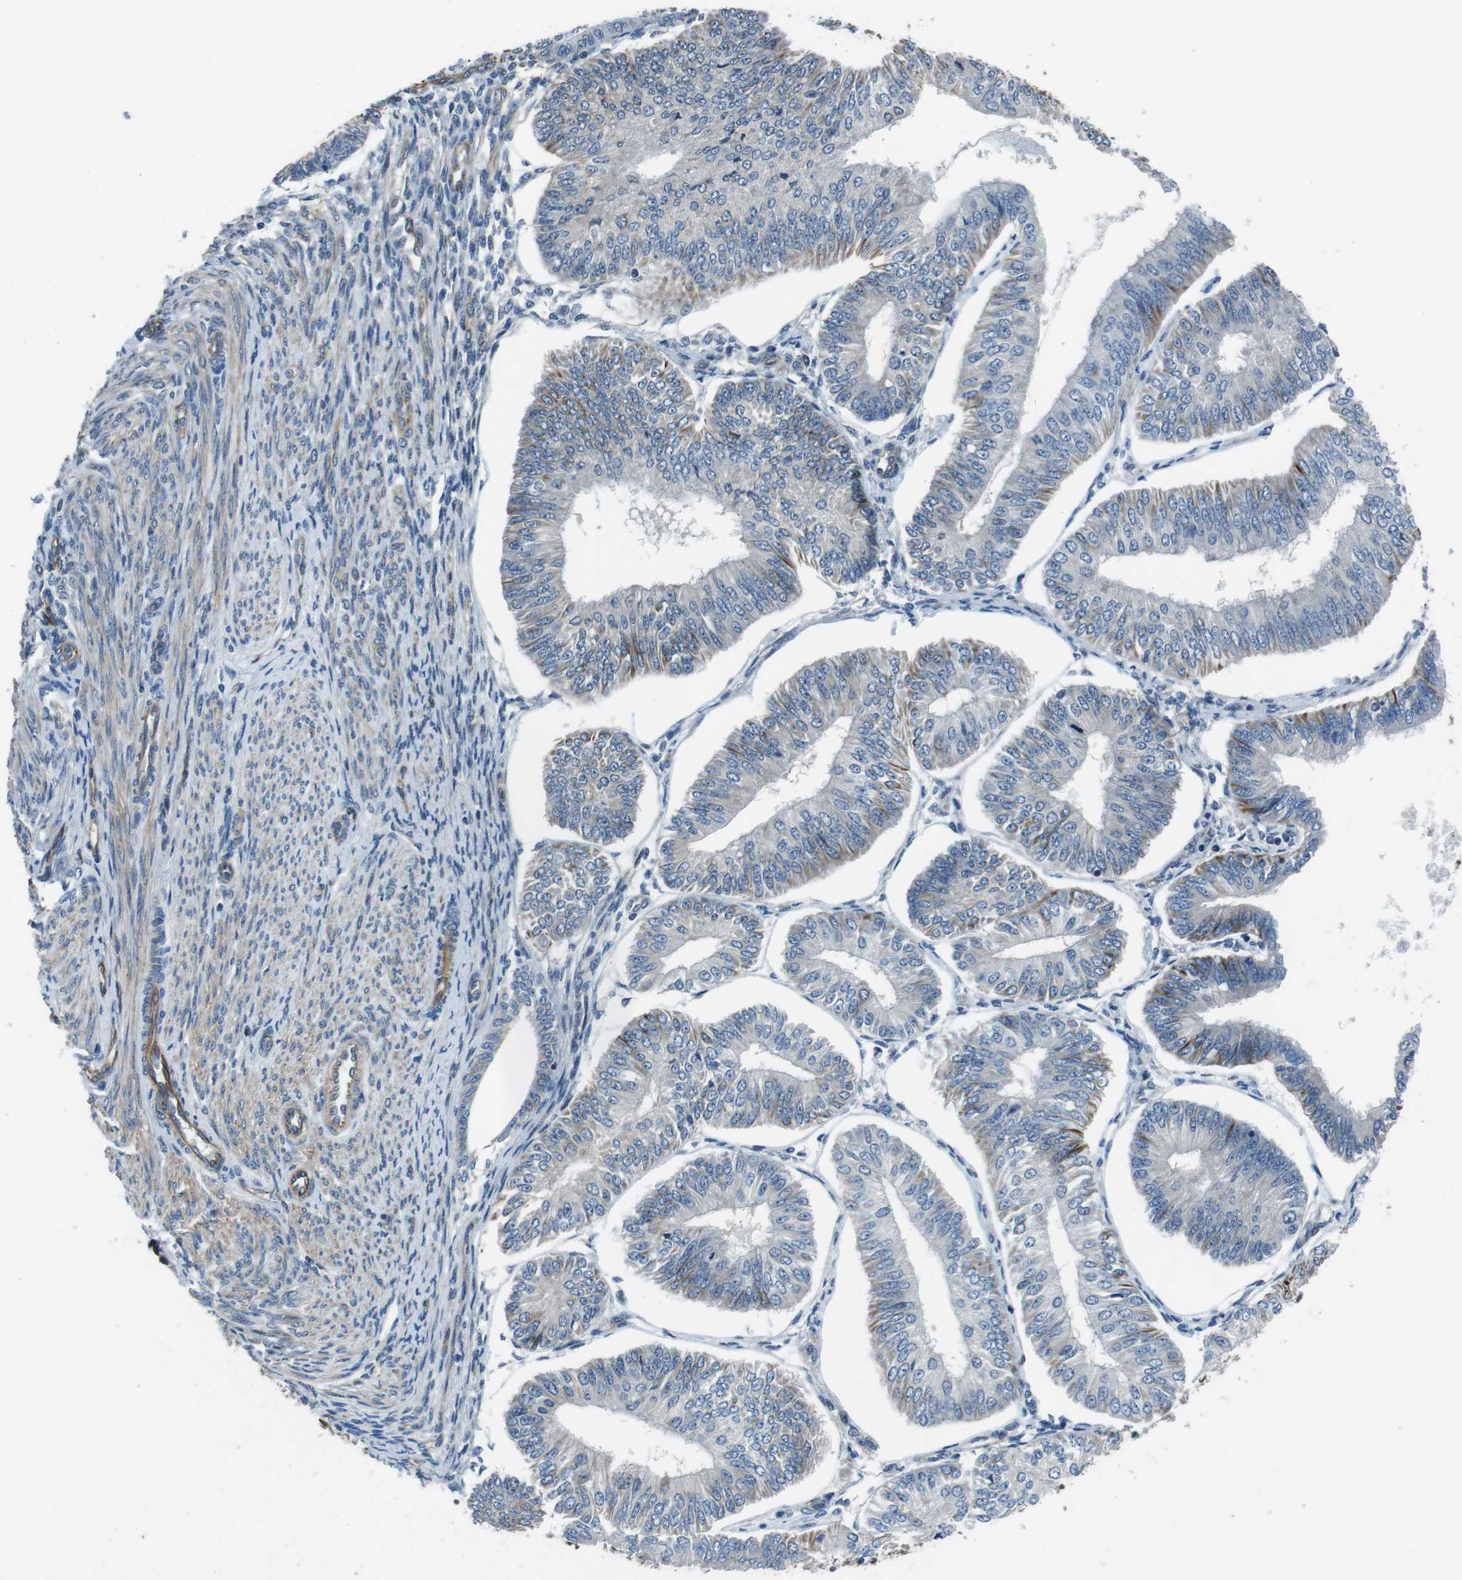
{"staining": {"intensity": "weak", "quantity": "<25%", "location": "cytoplasmic/membranous"}, "tissue": "endometrial cancer", "cell_type": "Tumor cells", "image_type": "cancer", "snomed": [{"axis": "morphology", "description": "Adenocarcinoma, NOS"}, {"axis": "topography", "description": "Endometrium"}], "caption": "Immunohistochemical staining of endometrial cancer exhibits no significant expression in tumor cells.", "gene": "LRRC49", "patient": {"sex": "female", "age": 58}}